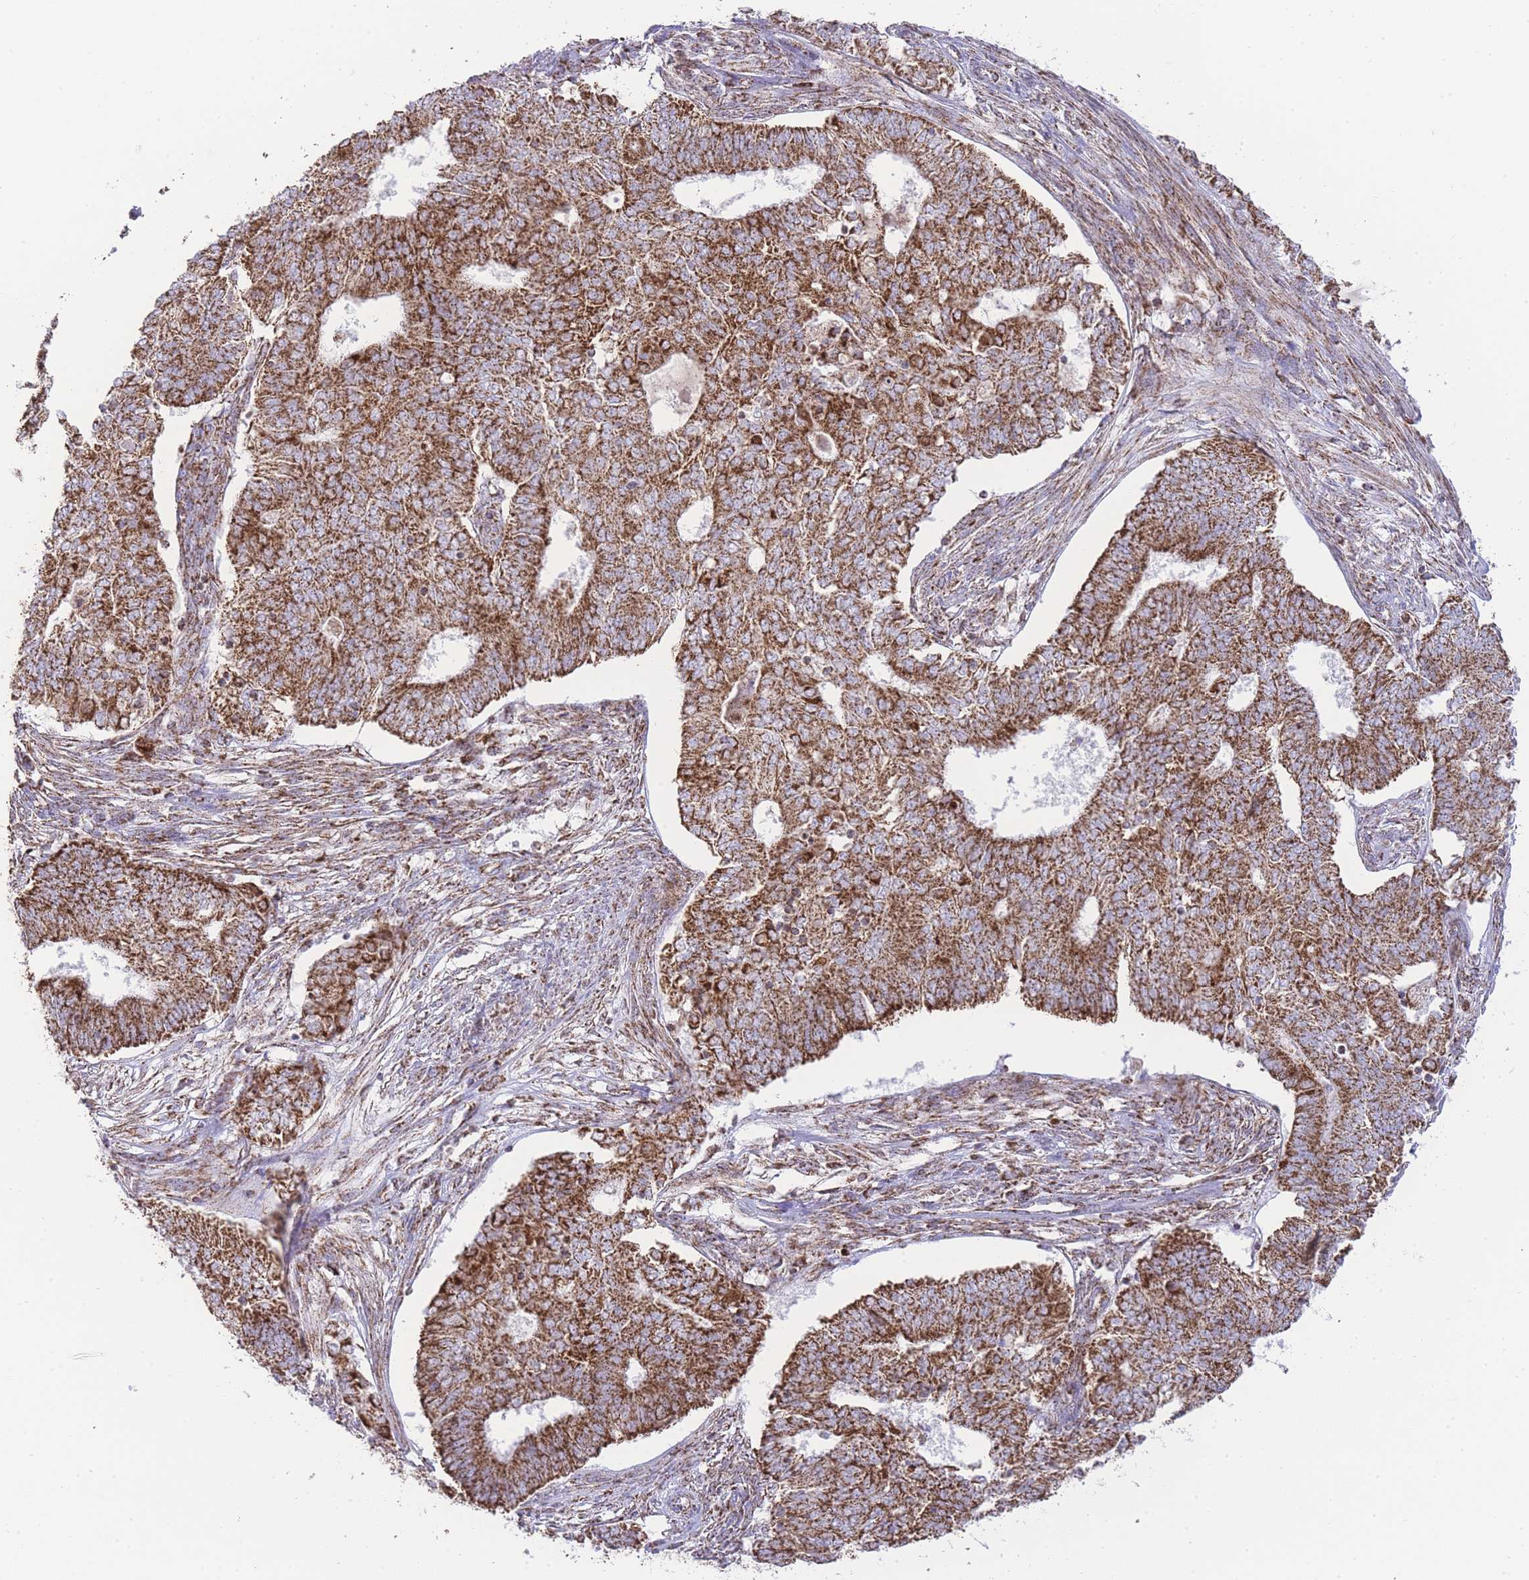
{"staining": {"intensity": "strong", "quantity": ">75%", "location": "cytoplasmic/membranous"}, "tissue": "endometrial cancer", "cell_type": "Tumor cells", "image_type": "cancer", "snomed": [{"axis": "morphology", "description": "Adenocarcinoma, NOS"}, {"axis": "topography", "description": "Endometrium"}], "caption": "Immunohistochemical staining of human adenocarcinoma (endometrial) shows high levels of strong cytoplasmic/membranous staining in approximately >75% of tumor cells.", "gene": "GSTM1", "patient": {"sex": "female", "age": 62}}